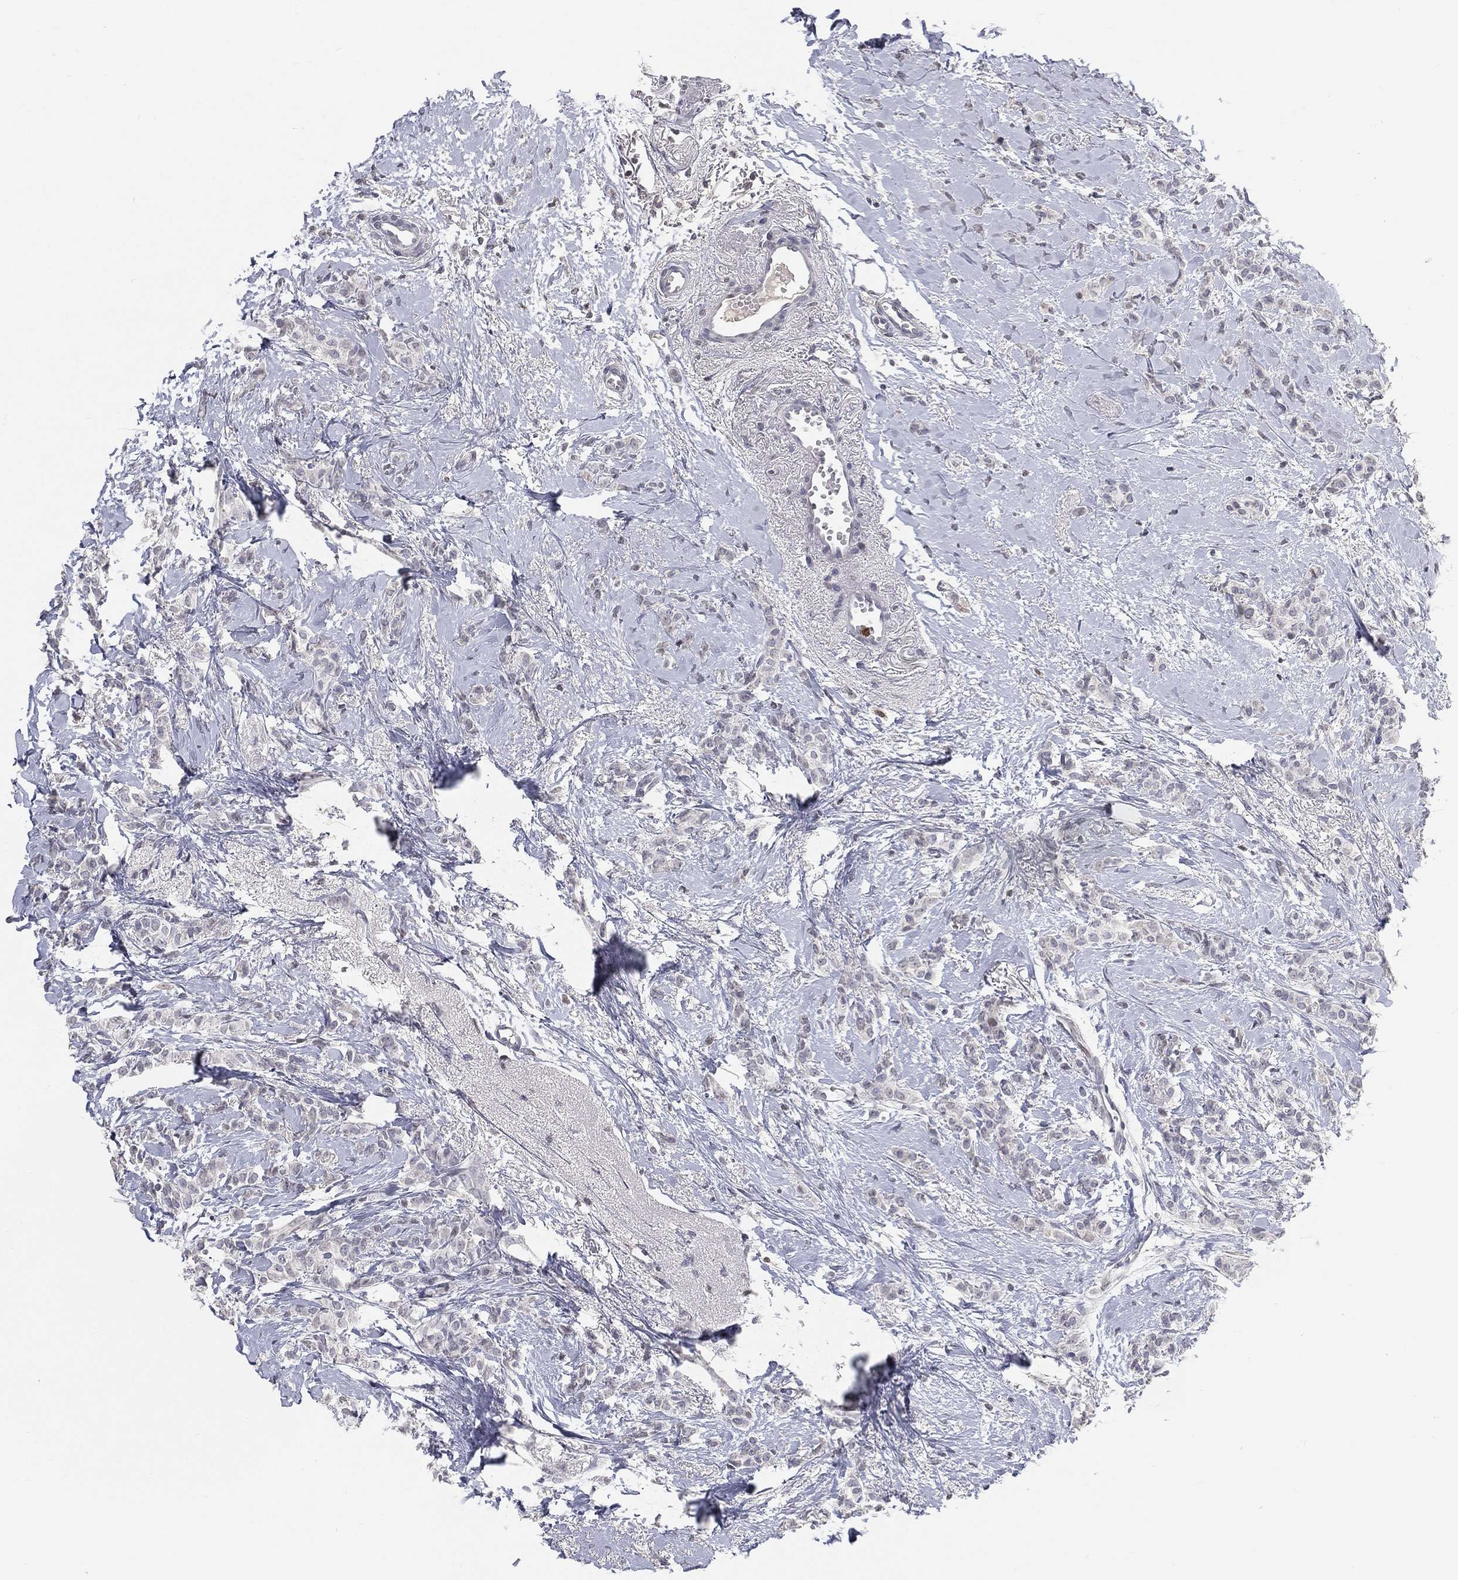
{"staining": {"intensity": "negative", "quantity": "none", "location": "none"}, "tissue": "breast cancer", "cell_type": "Tumor cells", "image_type": "cancer", "snomed": [{"axis": "morphology", "description": "Duct carcinoma"}, {"axis": "topography", "description": "Breast"}], "caption": "The micrograph demonstrates no significant expression in tumor cells of breast cancer (infiltrating ductal carcinoma). (DAB immunohistochemistry, high magnification).", "gene": "ARG1", "patient": {"sex": "female", "age": 85}}